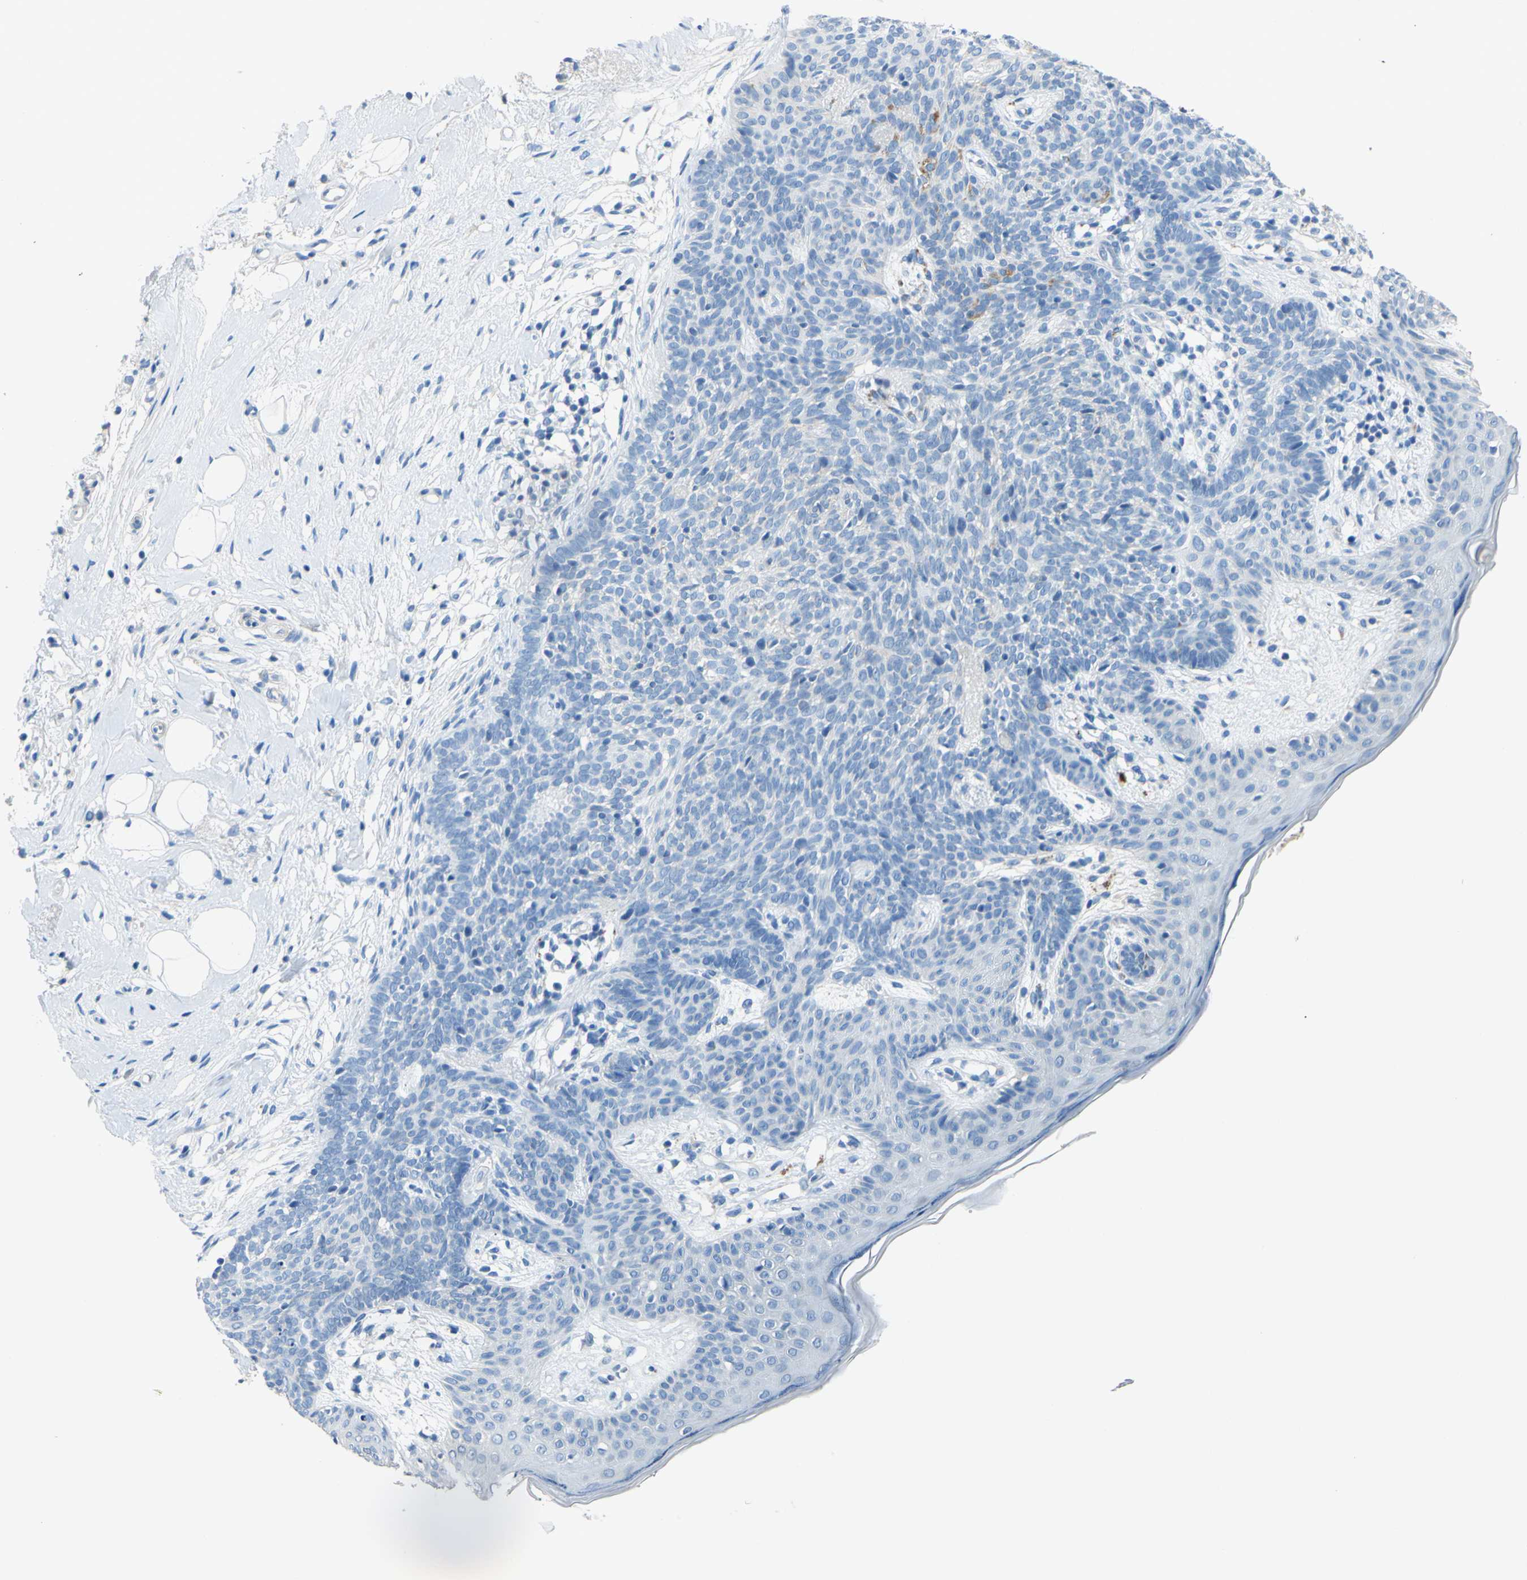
{"staining": {"intensity": "negative", "quantity": "none", "location": "none"}, "tissue": "skin cancer", "cell_type": "Tumor cells", "image_type": "cancer", "snomed": [{"axis": "morphology", "description": "Developmental malformation"}, {"axis": "morphology", "description": "Basal cell carcinoma"}, {"axis": "topography", "description": "Skin"}], "caption": "The IHC image has no significant positivity in tumor cells of skin cancer (basal cell carcinoma) tissue.", "gene": "CDH10", "patient": {"sex": "female", "age": 62}}